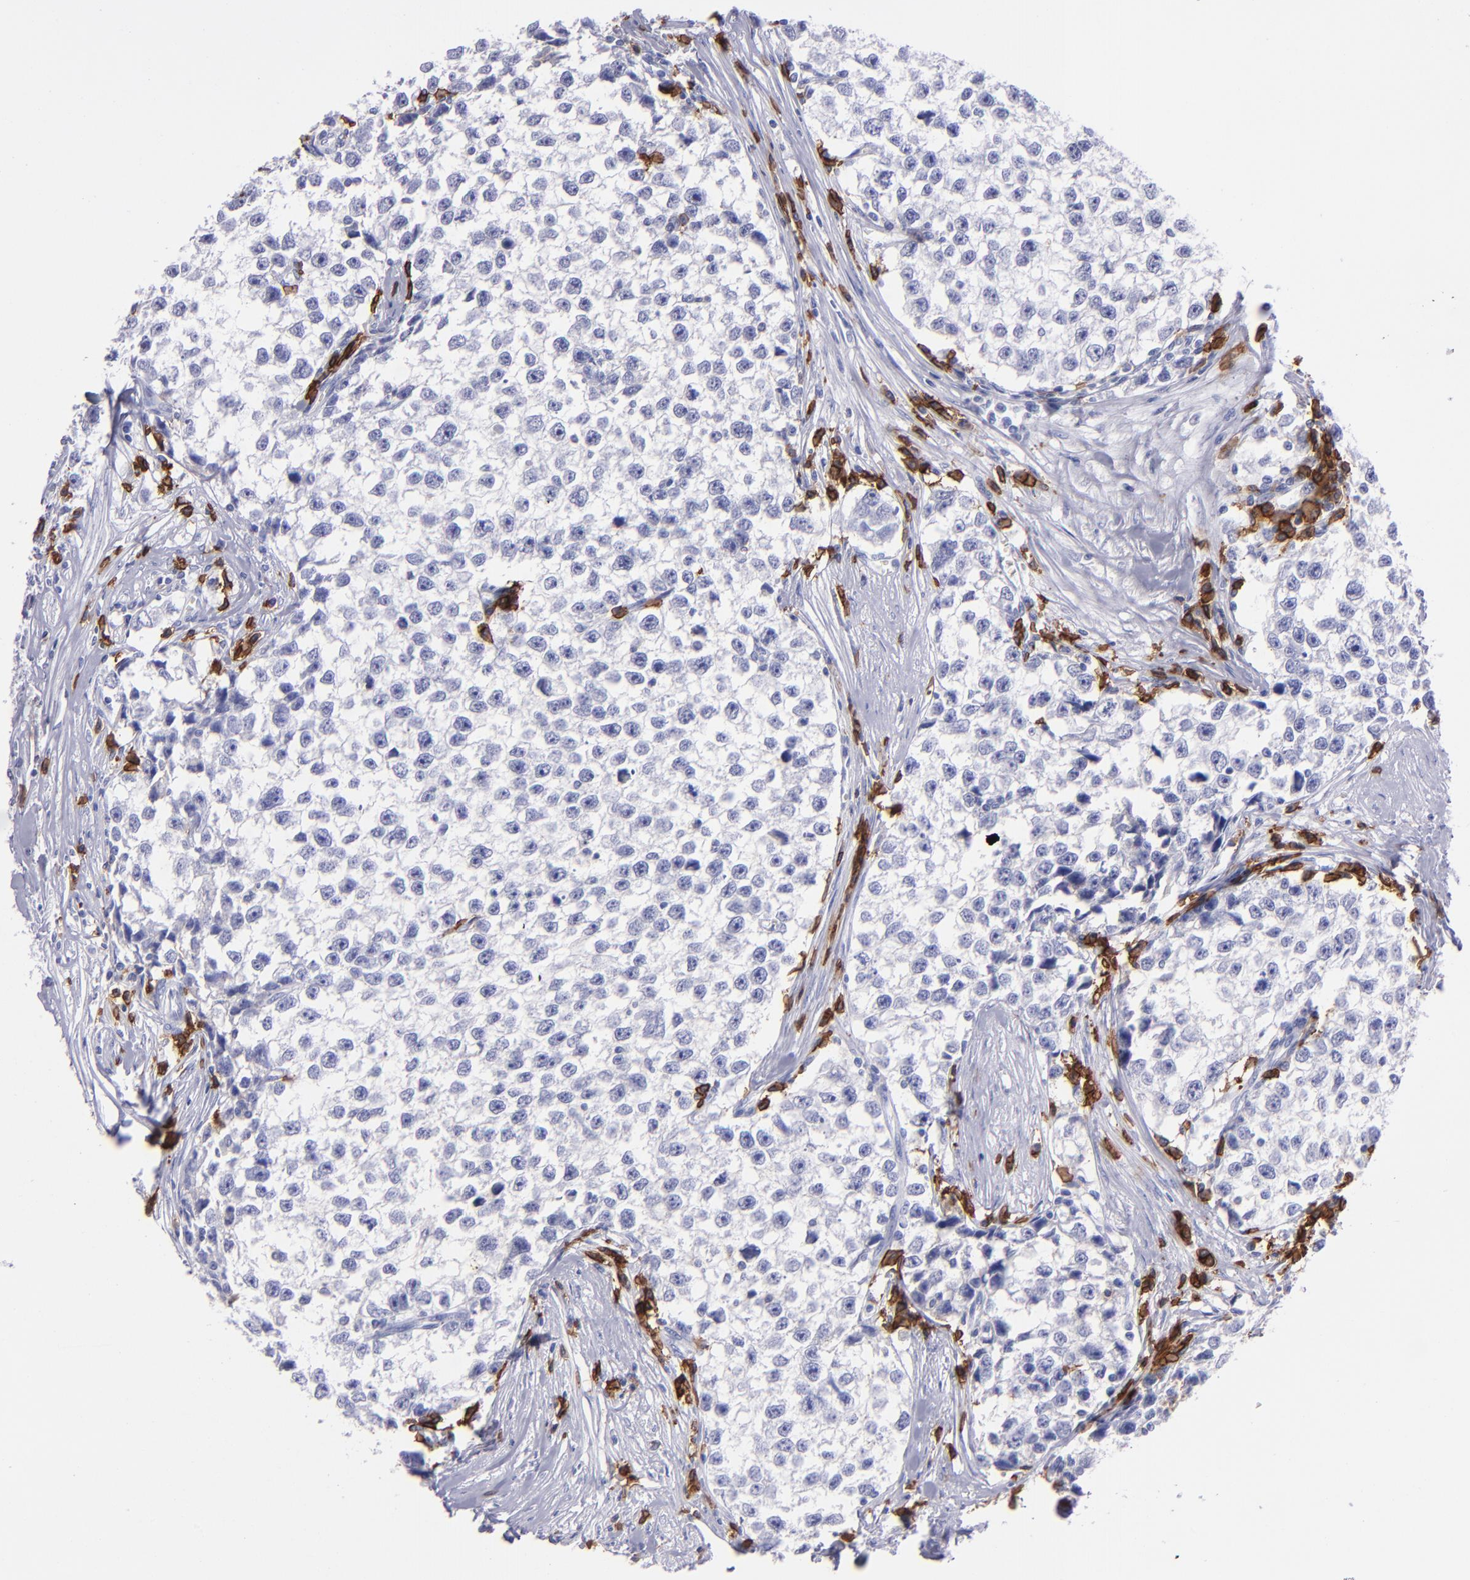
{"staining": {"intensity": "negative", "quantity": "none", "location": "none"}, "tissue": "testis cancer", "cell_type": "Tumor cells", "image_type": "cancer", "snomed": [{"axis": "morphology", "description": "Seminoma, NOS"}, {"axis": "morphology", "description": "Carcinoma, Embryonal, NOS"}, {"axis": "topography", "description": "Testis"}], "caption": "Tumor cells show no significant protein expression in embryonal carcinoma (testis).", "gene": "CD38", "patient": {"sex": "male", "age": 30}}